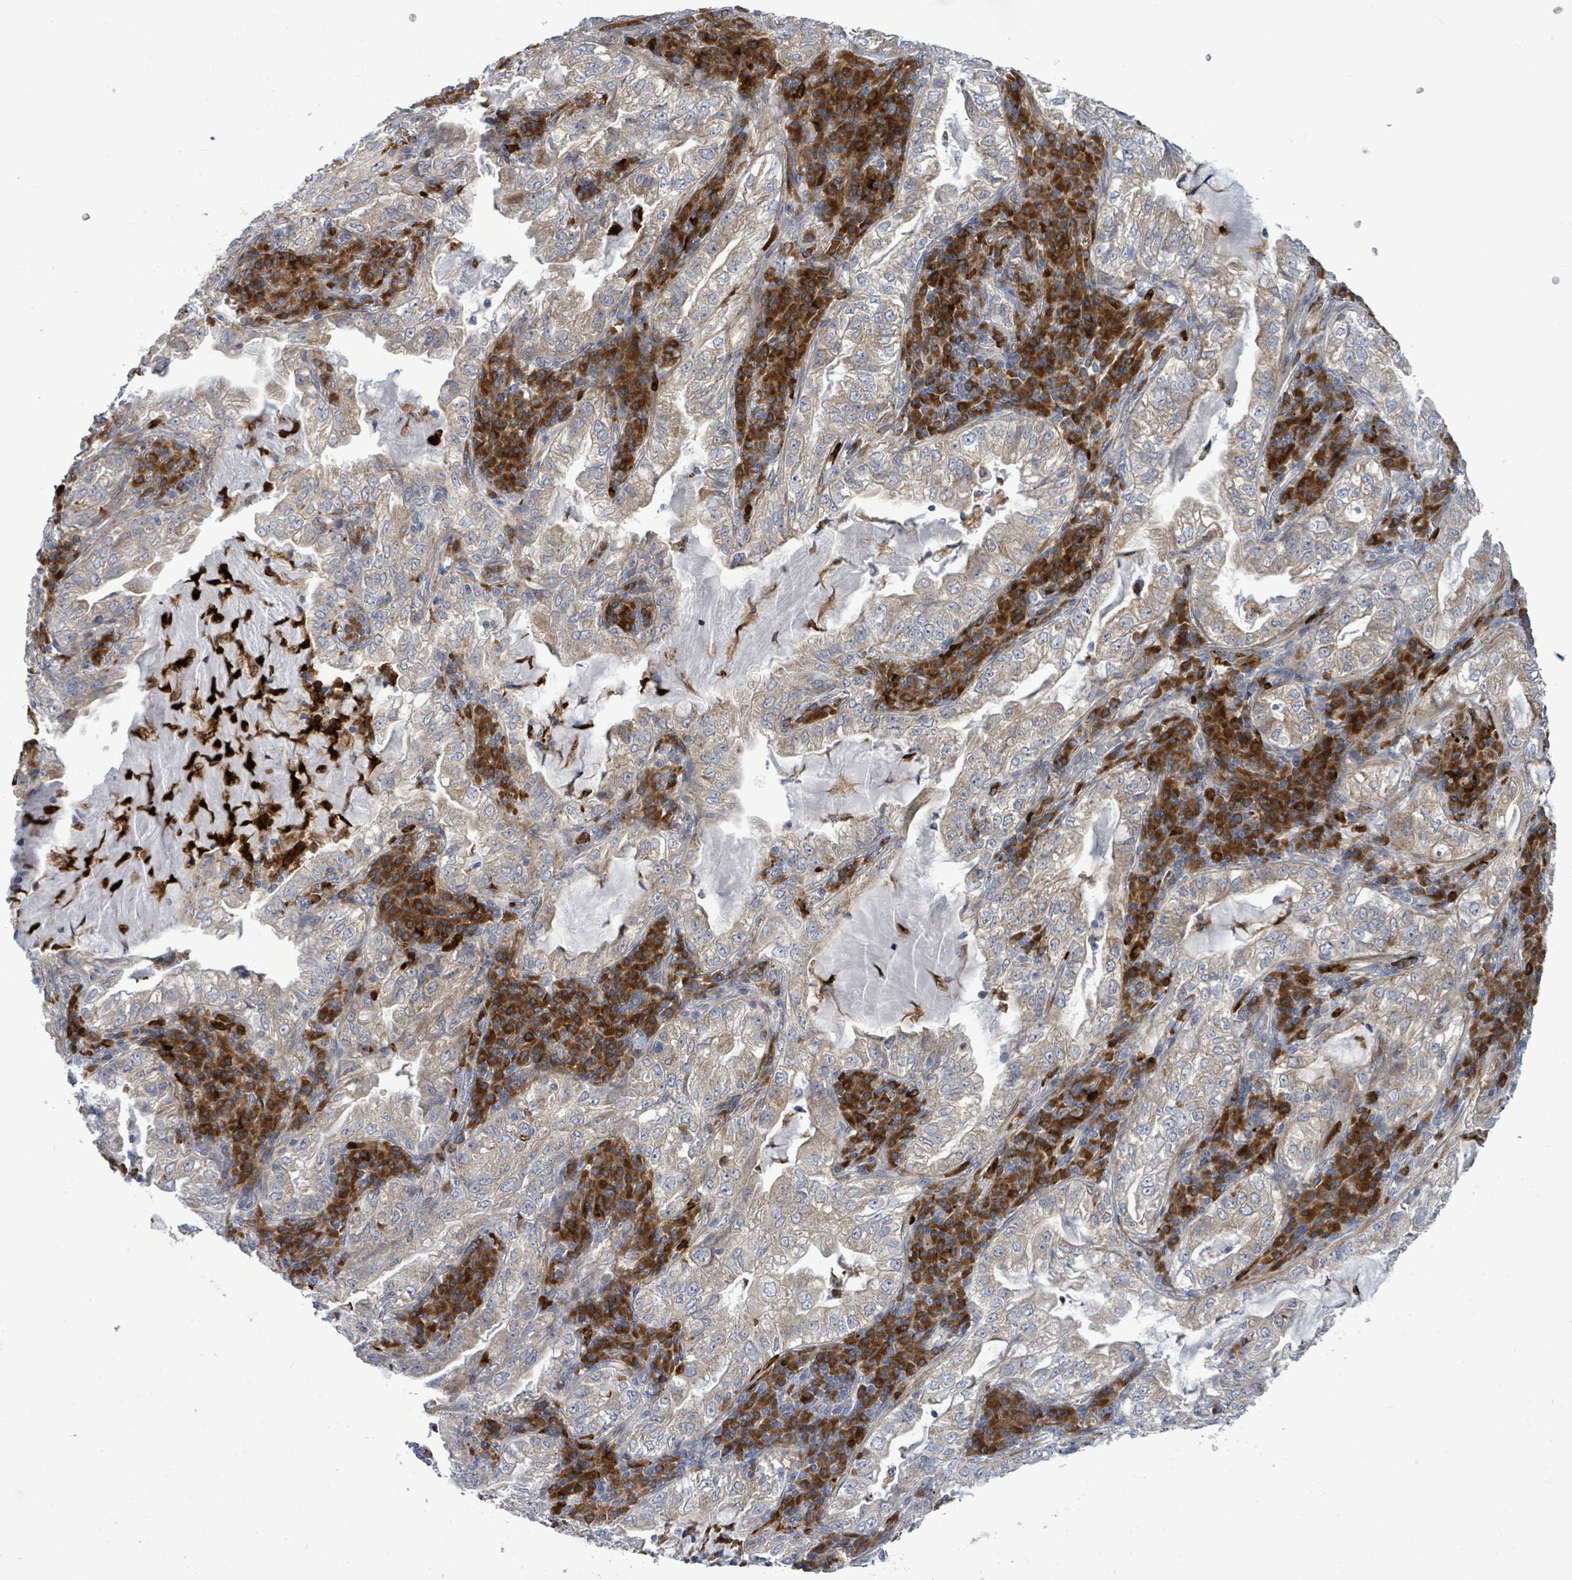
{"staining": {"intensity": "weak", "quantity": ">75%", "location": "cytoplasmic/membranous"}, "tissue": "lung cancer", "cell_type": "Tumor cells", "image_type": "cancer", "snomed": [{"axis": "morphology", "description": "Adenocarcinoma, NOS"}, {"axis": "topography", "description": "Lung"}], "caption": "Lung cancer (adenocarcinoma) stained with DAB immunohistochemistry demonstrates low levels of weak cytoplasmic/membranous expression in about >75% of tumor cells.", "gene": "SAR1A", "patient": {"sex": "female", "age": 73}}